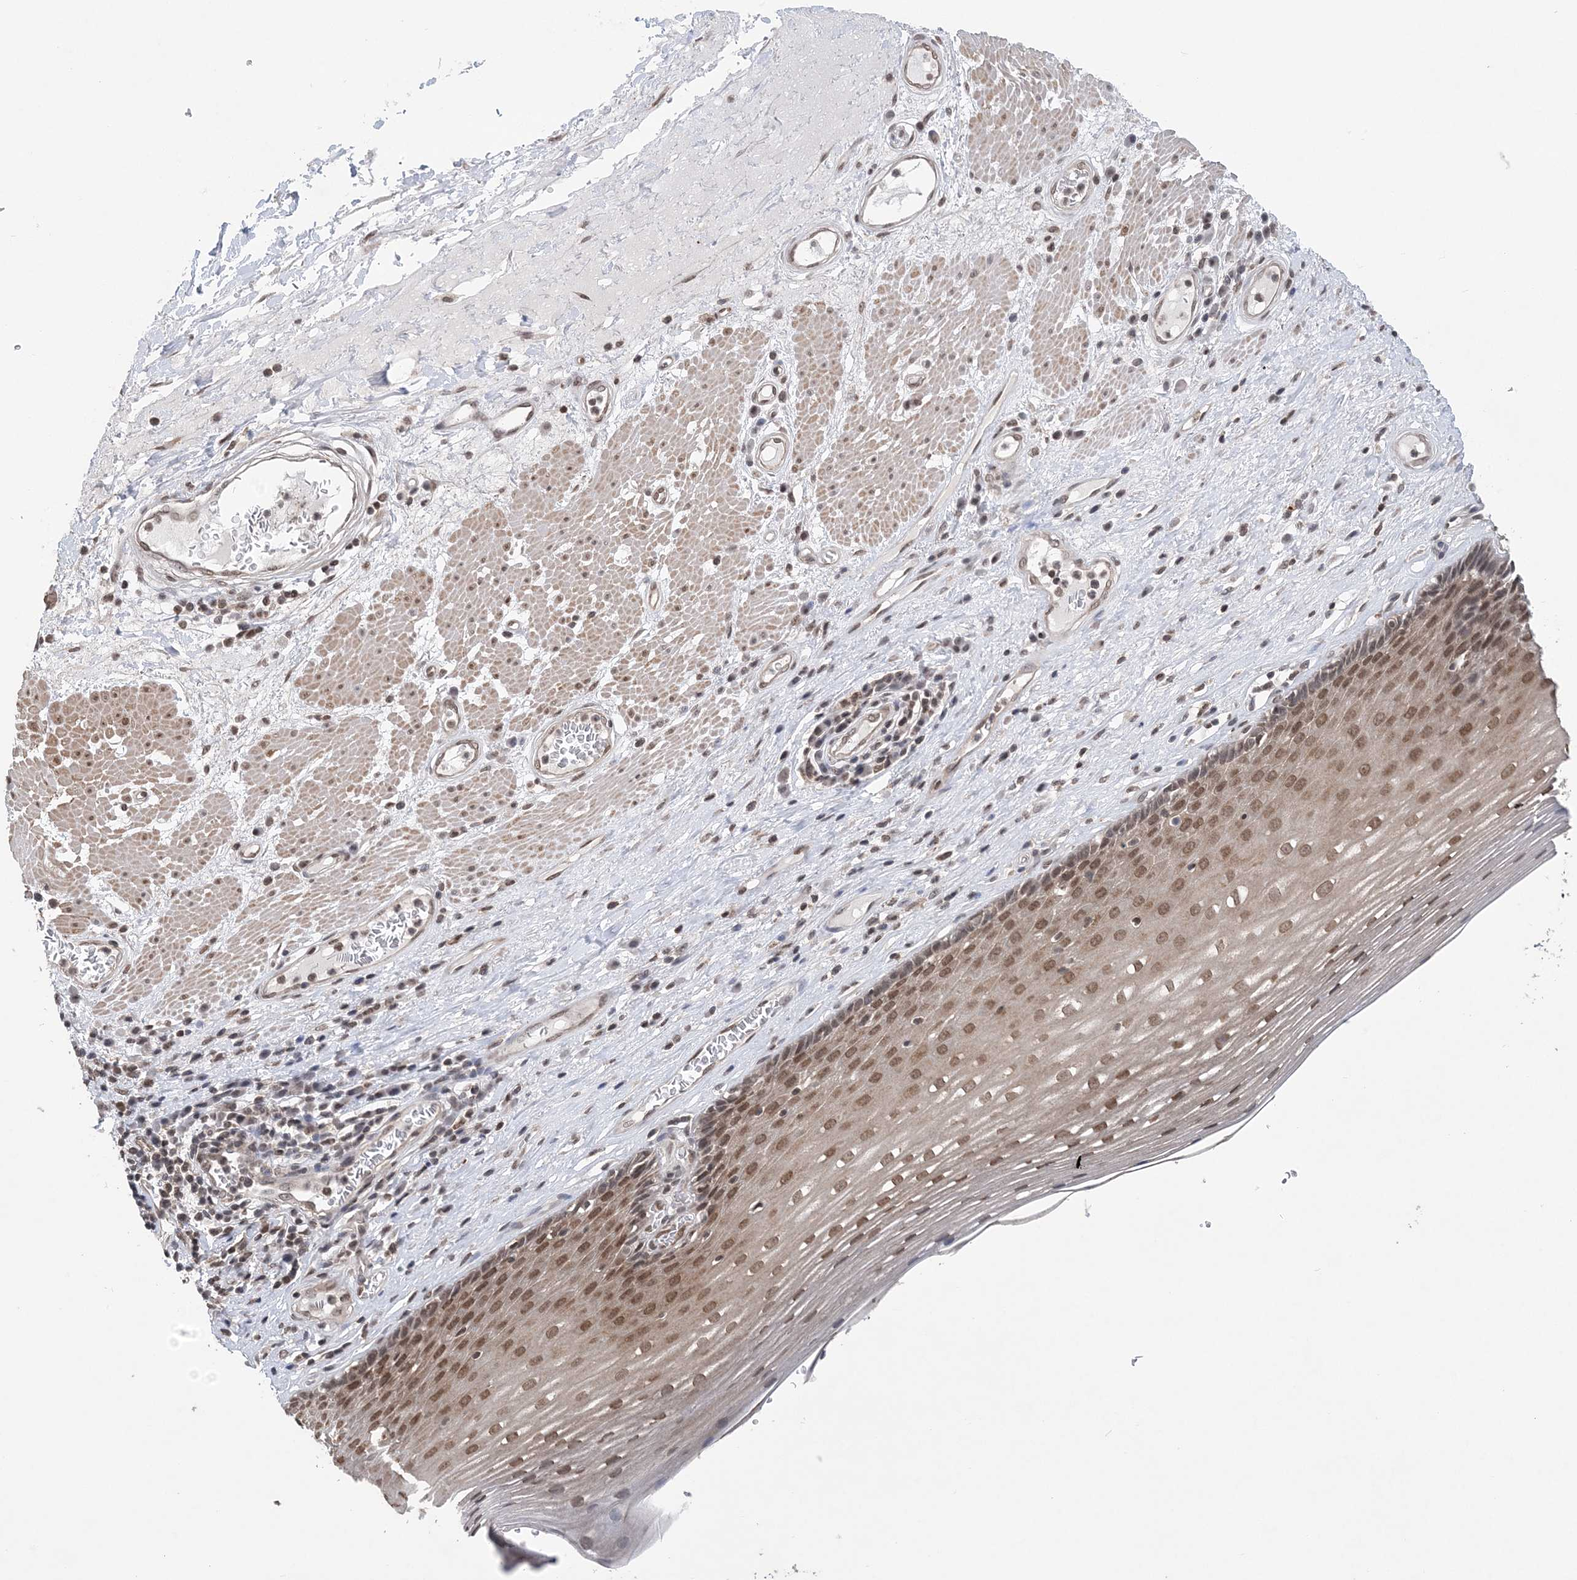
{"staining": {"intensity": "moderate", "quantity": ">75%", "location": "nuclear"}, "tissue": "esophagus", "cell_type": "Squamous epithelial cells", "image_type": "normal", "snomed": [{"axis": "morphology", "description": "Normal tissue, NOS"}, {"axis": "topography", "description": "Esophagus"}], "caption": "Squamous epithelial cells reveal medium levels of moderate nuclear positivity in approximately >75% of cells in normal human esophagus.", "gene": "CCDC152", "patient": {"sex": "male", "age": 62}}